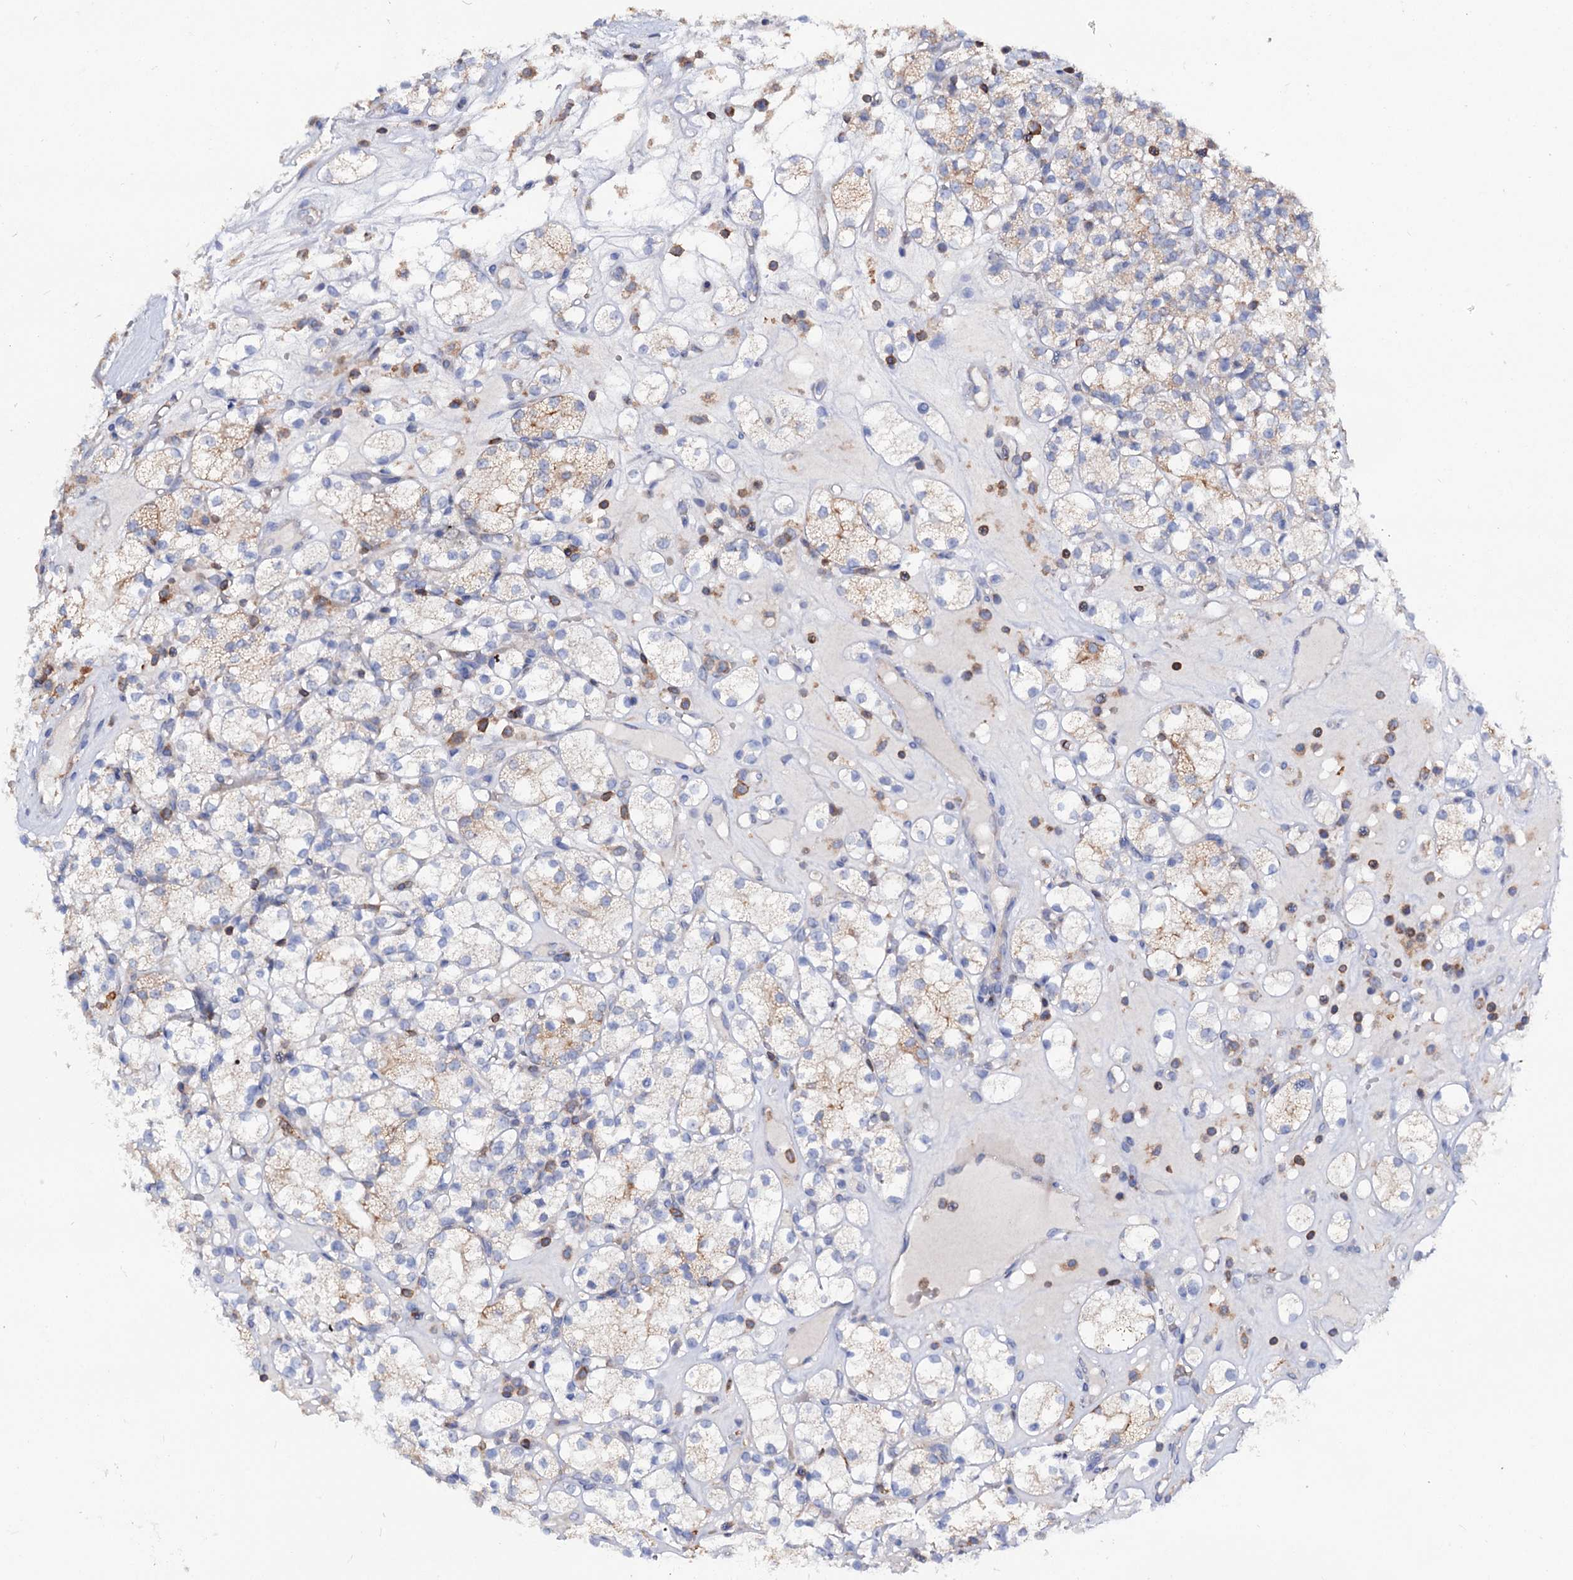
{"staining": {"intensity": "moderate", "quantity": "<25%", "location": "cytoplasmic/membranous"}, "tissue": "renal cancer", "cell_type": "Tumor cells", "image_type": "cancer", "snomed": [{"axis": "morphology", "description": "Adenocarcinoma, NOS"}, {"axis": "topography", "description": "Kidney"}], "caption": "Moderate cytoplasmic/membranous staining for a protein is present in about <25% of tumor cells of renal adenocarcinoma using IHC.", "gene": "UBASH3B", "patient": {"sex": "male", "age": 77}}